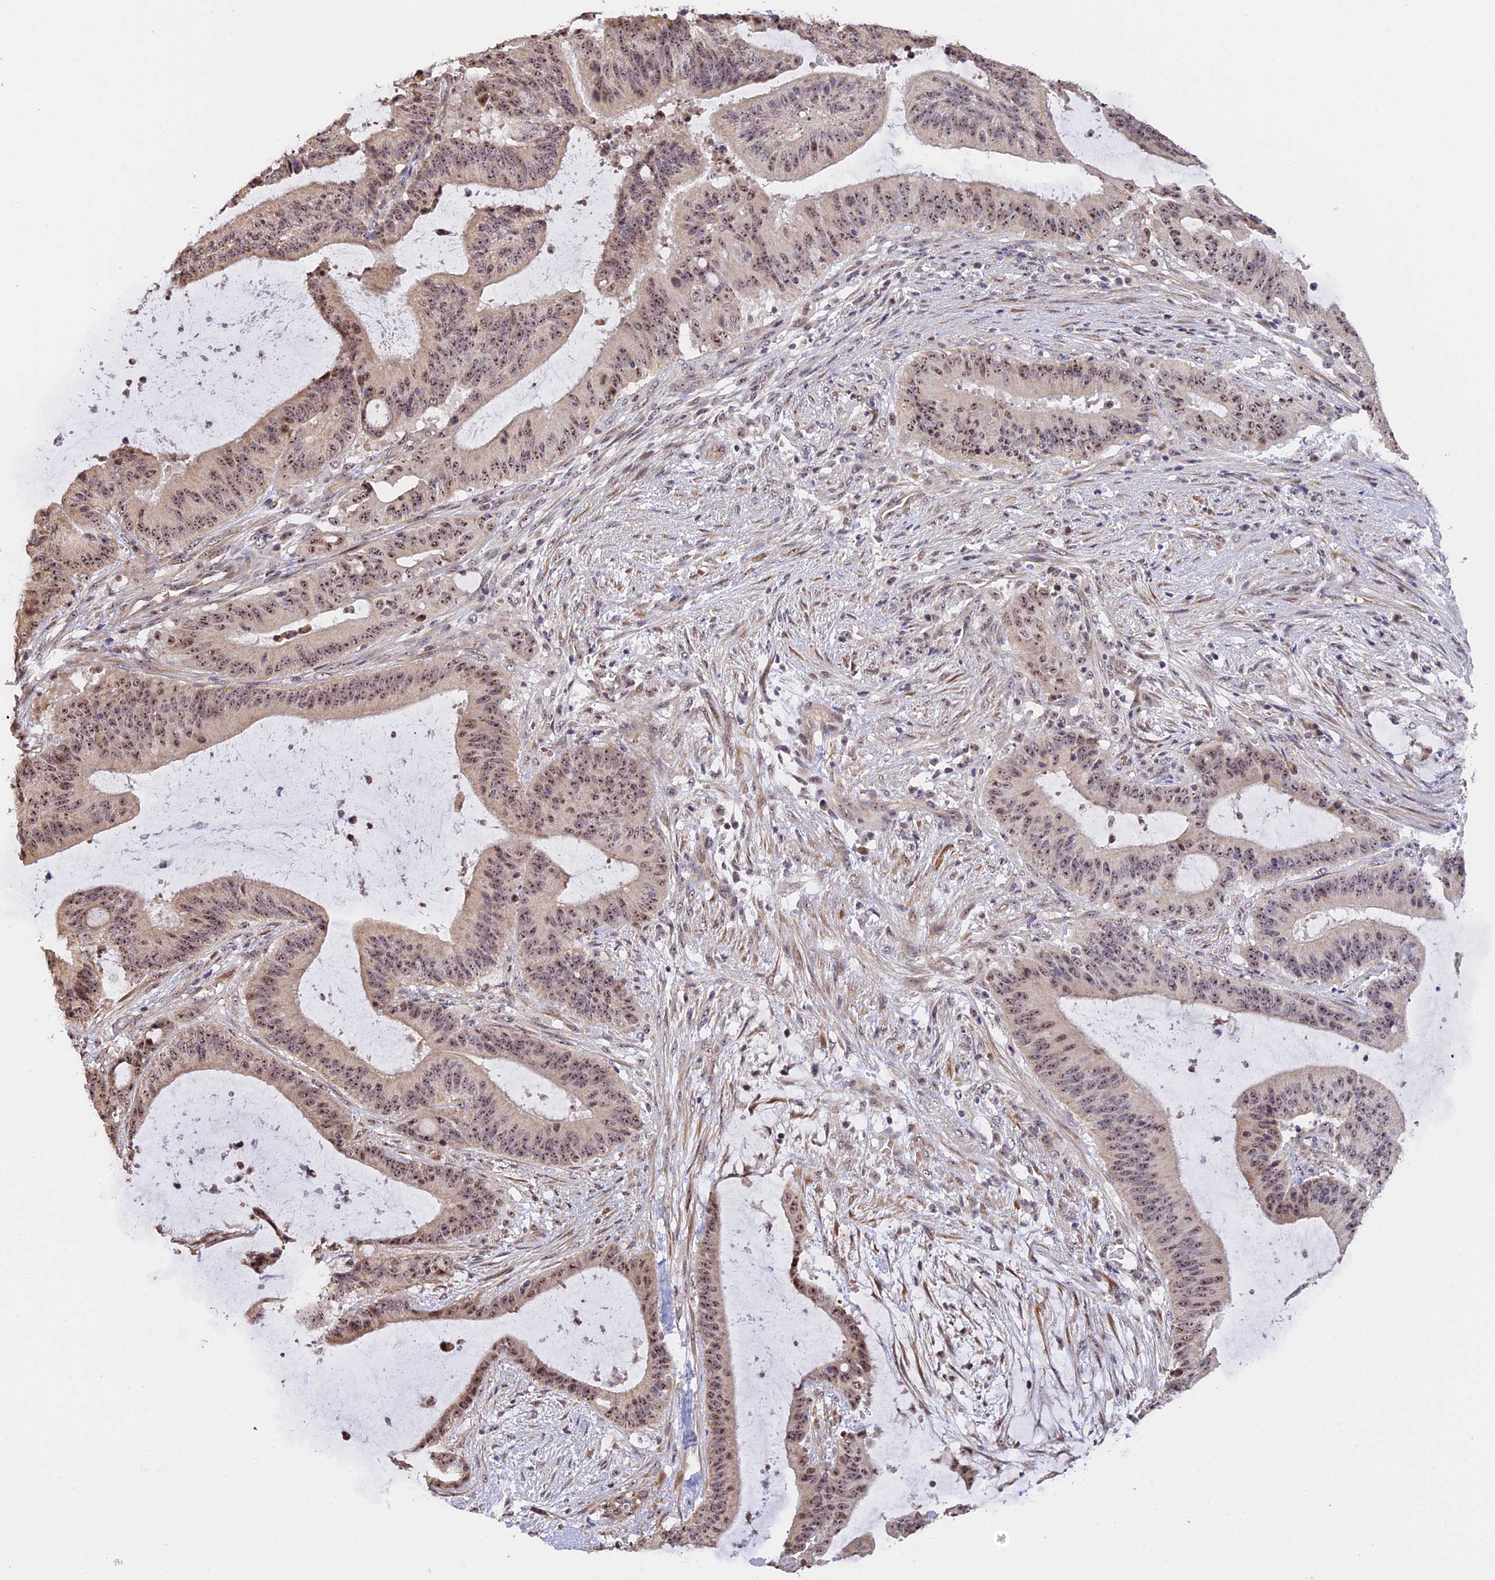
{"staining": {"intensity": "moderate", "quantity": ">75%", "location": "nuclear"}, "tissue": "liver cancer", "cell_type": "Tumor cells", "image_type": "cancer", "snomed": [{"axis": "morphology", "description": "Normal tissue, NOS"}, {"axis": "morphology", "description": "Cholangiocarcinoma"}, {"axis": "topography", "description": "Liver"}, {"axis": "topography", "description": "Peripheral nerve tissue"}], "caption": "IHC image of neoplastic tissue: human cholangiocarcinoma (liver) stained using IHC shows medium levels of moderate protein expression localized specifically in the nuclear of tumor cells, appearing as a nuclear brown color.", "gene": "MGA", "patient": {"sex": "female", "age": 73}}